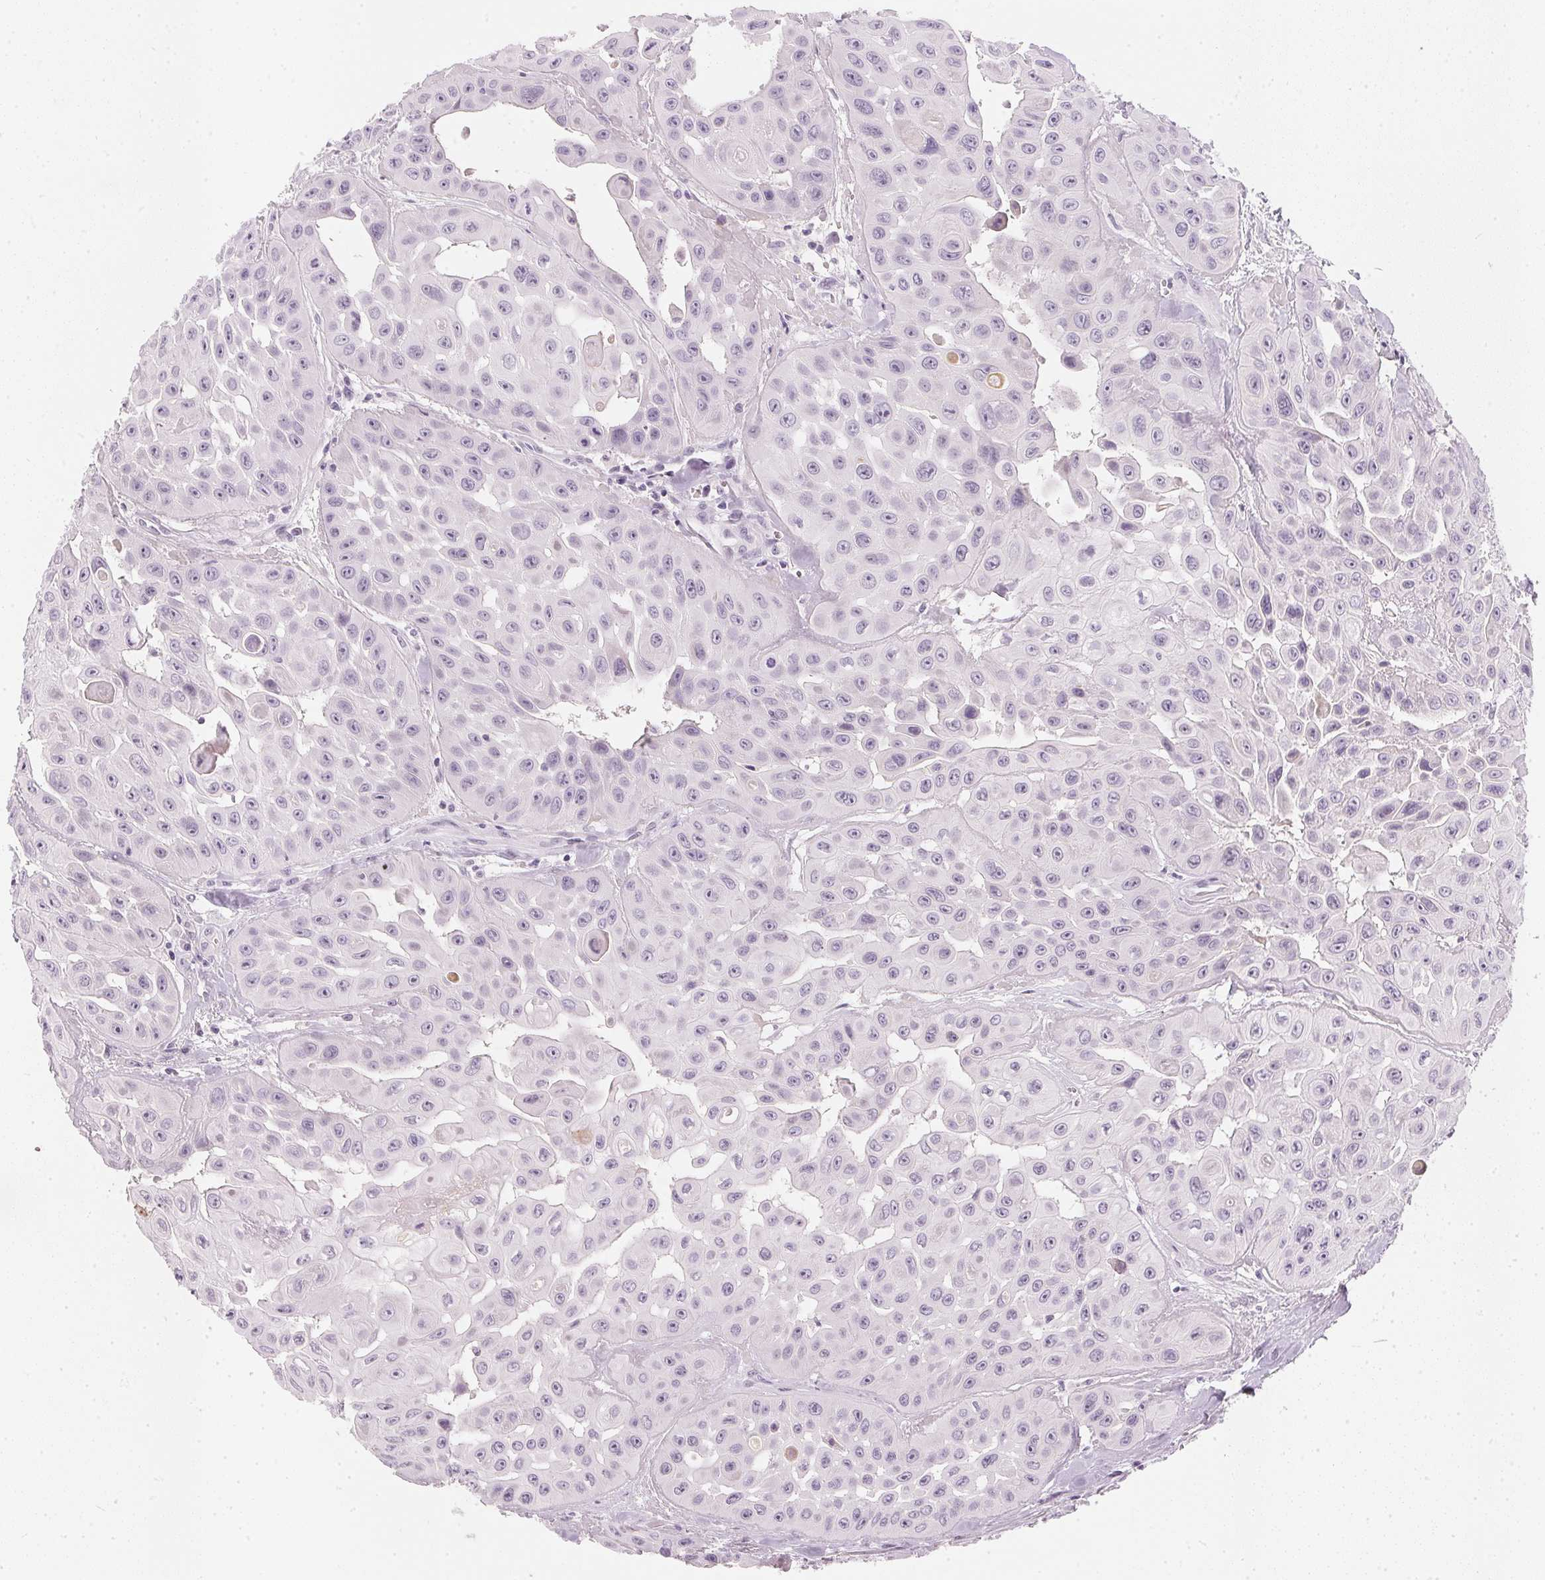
{"staining": {"intensity": "negative", "quantity": "none", "location": "none"}, "tissue": "head and neck cancer", "cell_type": "Tumor cells", "image_type": "cancer", "snomed": [{"axis": "morphology", "description": "Adenocarcinoma, NOS"}, {"axis": "topography", "description": "Head-Neck"}], "caption": "This photomicrograph is of head and neck cancer stained with immunohistochemistry (IHC) to label a protein in brown with the nuclei are counter-stained blue. There is no positivity in tumor cells. (DAB (3,3'-diaminobenzidine) immunohistochemistry (IHC) with hematoxylin counter stain).", "gene": "CHST4", "patient": {"sex": "male", "age": 73}}